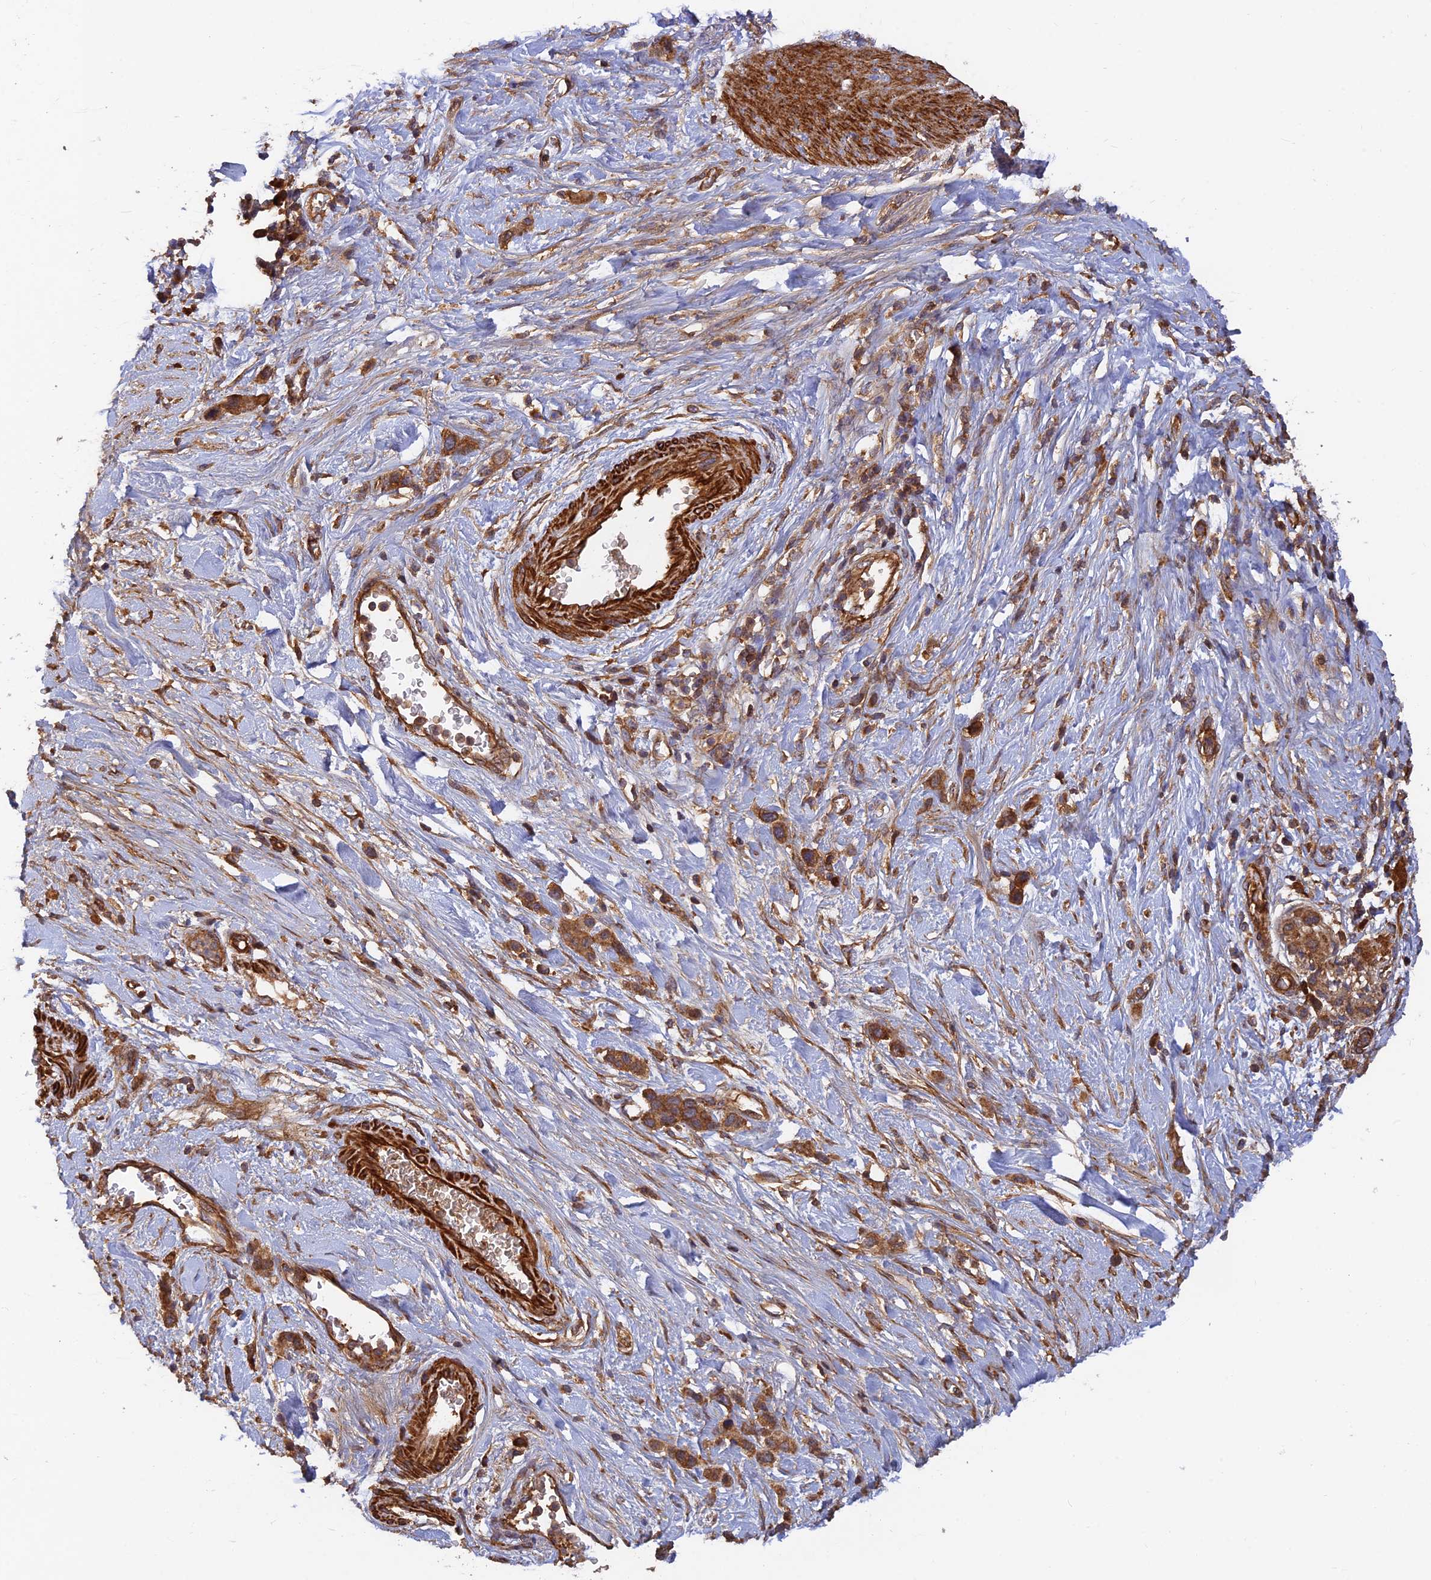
{"staining": {"intensity": "moderate", "quantity": ">75%", "location": "cytoplasmic/membranous"}, "tissue": "stomach cancer", "cell_type": "Tumor cells", "image_type": "cancer", "snomed": [{"axis": "morphology", "description": "Adenocarcinoma, NOS"}, {"axis": "morphology", "description": "Adenocarcinoma, High grade"}, {"axis": "topography", "description": "Stomach, upper"}, {"axis": "topography", "description": "Stomach, lower"}], "caption": "Adenocarcinoma (stomach) stained with IHC displays moderate cytoplasmic/membranous positivity in approximately >75% of tumor cells.", "gene": "RELCH", "patient": {"sex": "female", "age": 65}}